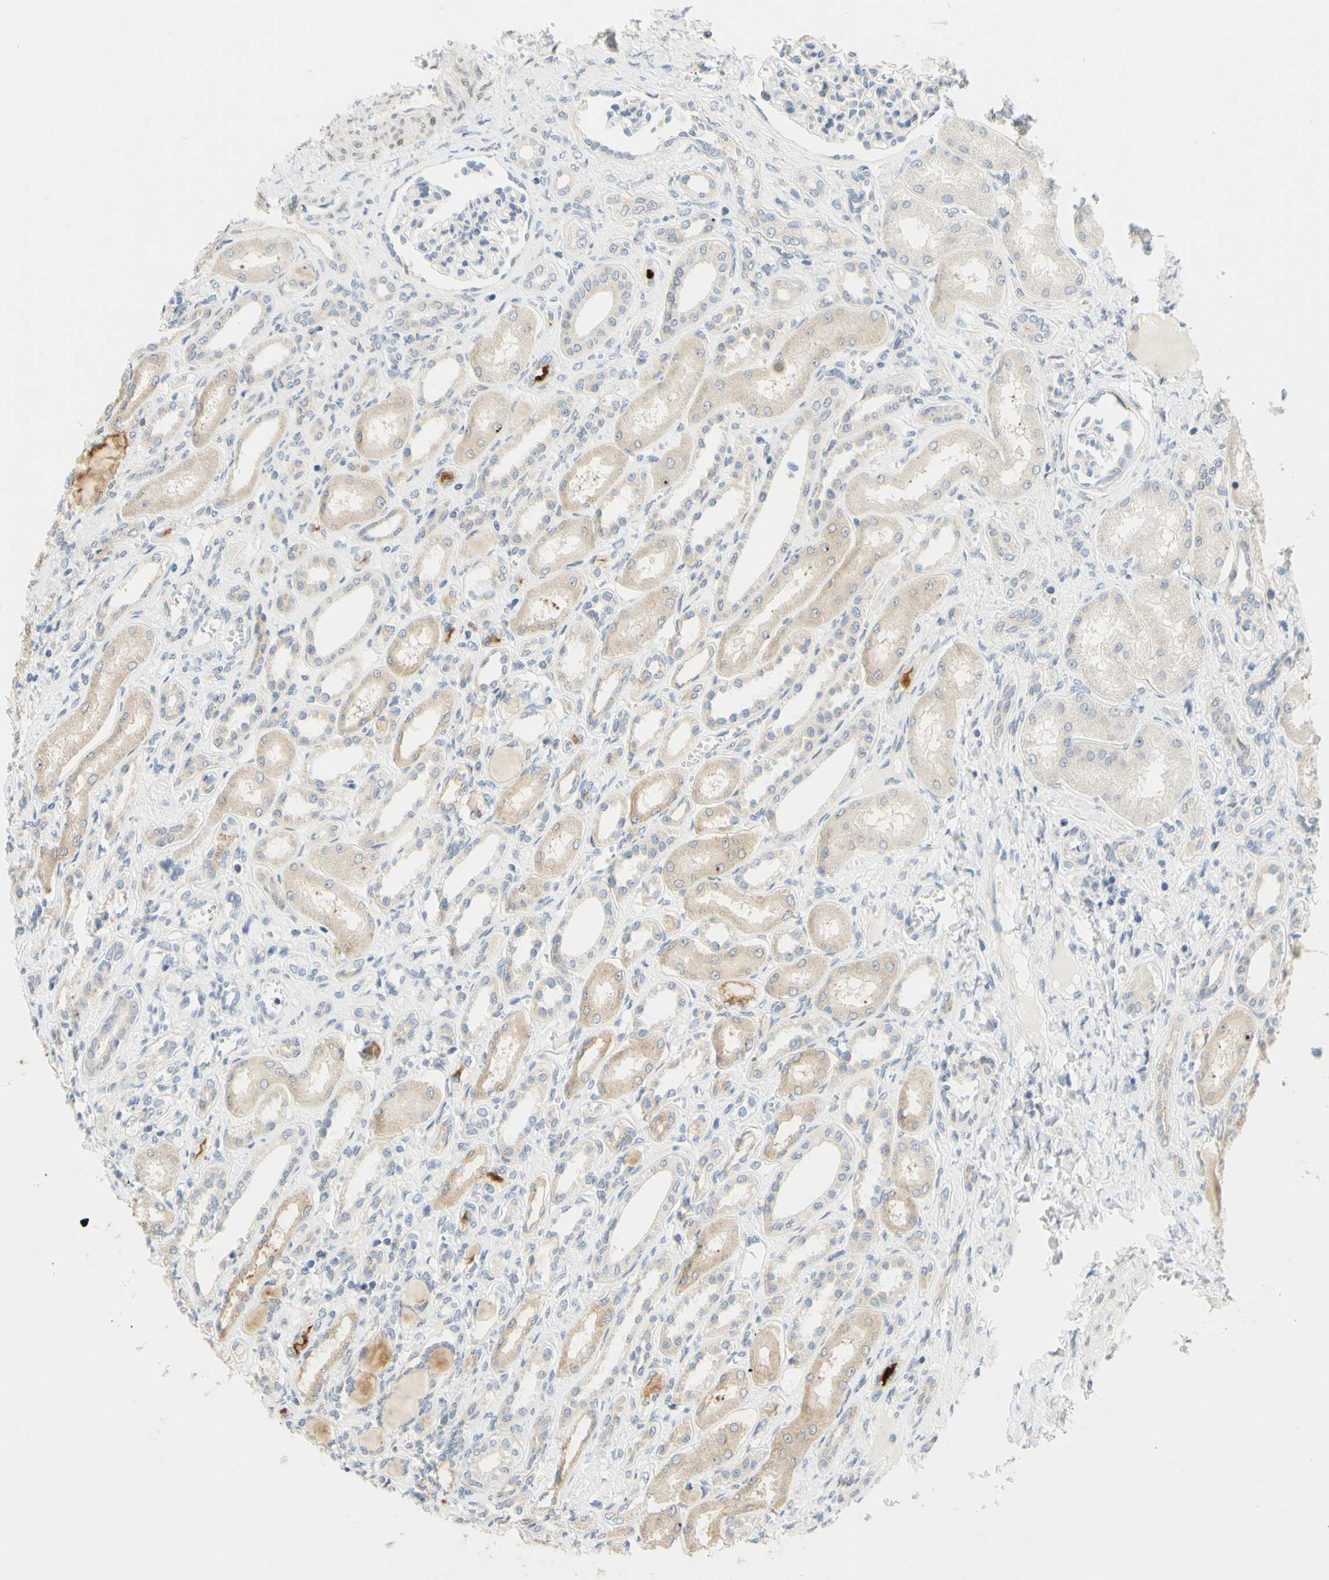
{"staining": {"intensity": "negative", "quantity": "none", "location": "none"}, "tissue": "kidney", "cell_type": "Cells in glomeruli", "image_type": "normal", "snomed": [{"axis": "morphology", "description": "Normal tissue, NOS"}, {"axis": "topography", "description": "Kidney"}], "caption": "High magnification brightfield microscopy of unremarkable kidney stained with DAB (3,3'-diaminobenzidine) (brown) and counterstained with hematoxylin (blue): cells in glomeruli show no significant positivity. (Brightfield microscopy of DAB immunohistochemistry at high magnification).", "gene": "CCNB2", "patient": {"sex": "male", "age": 7}}